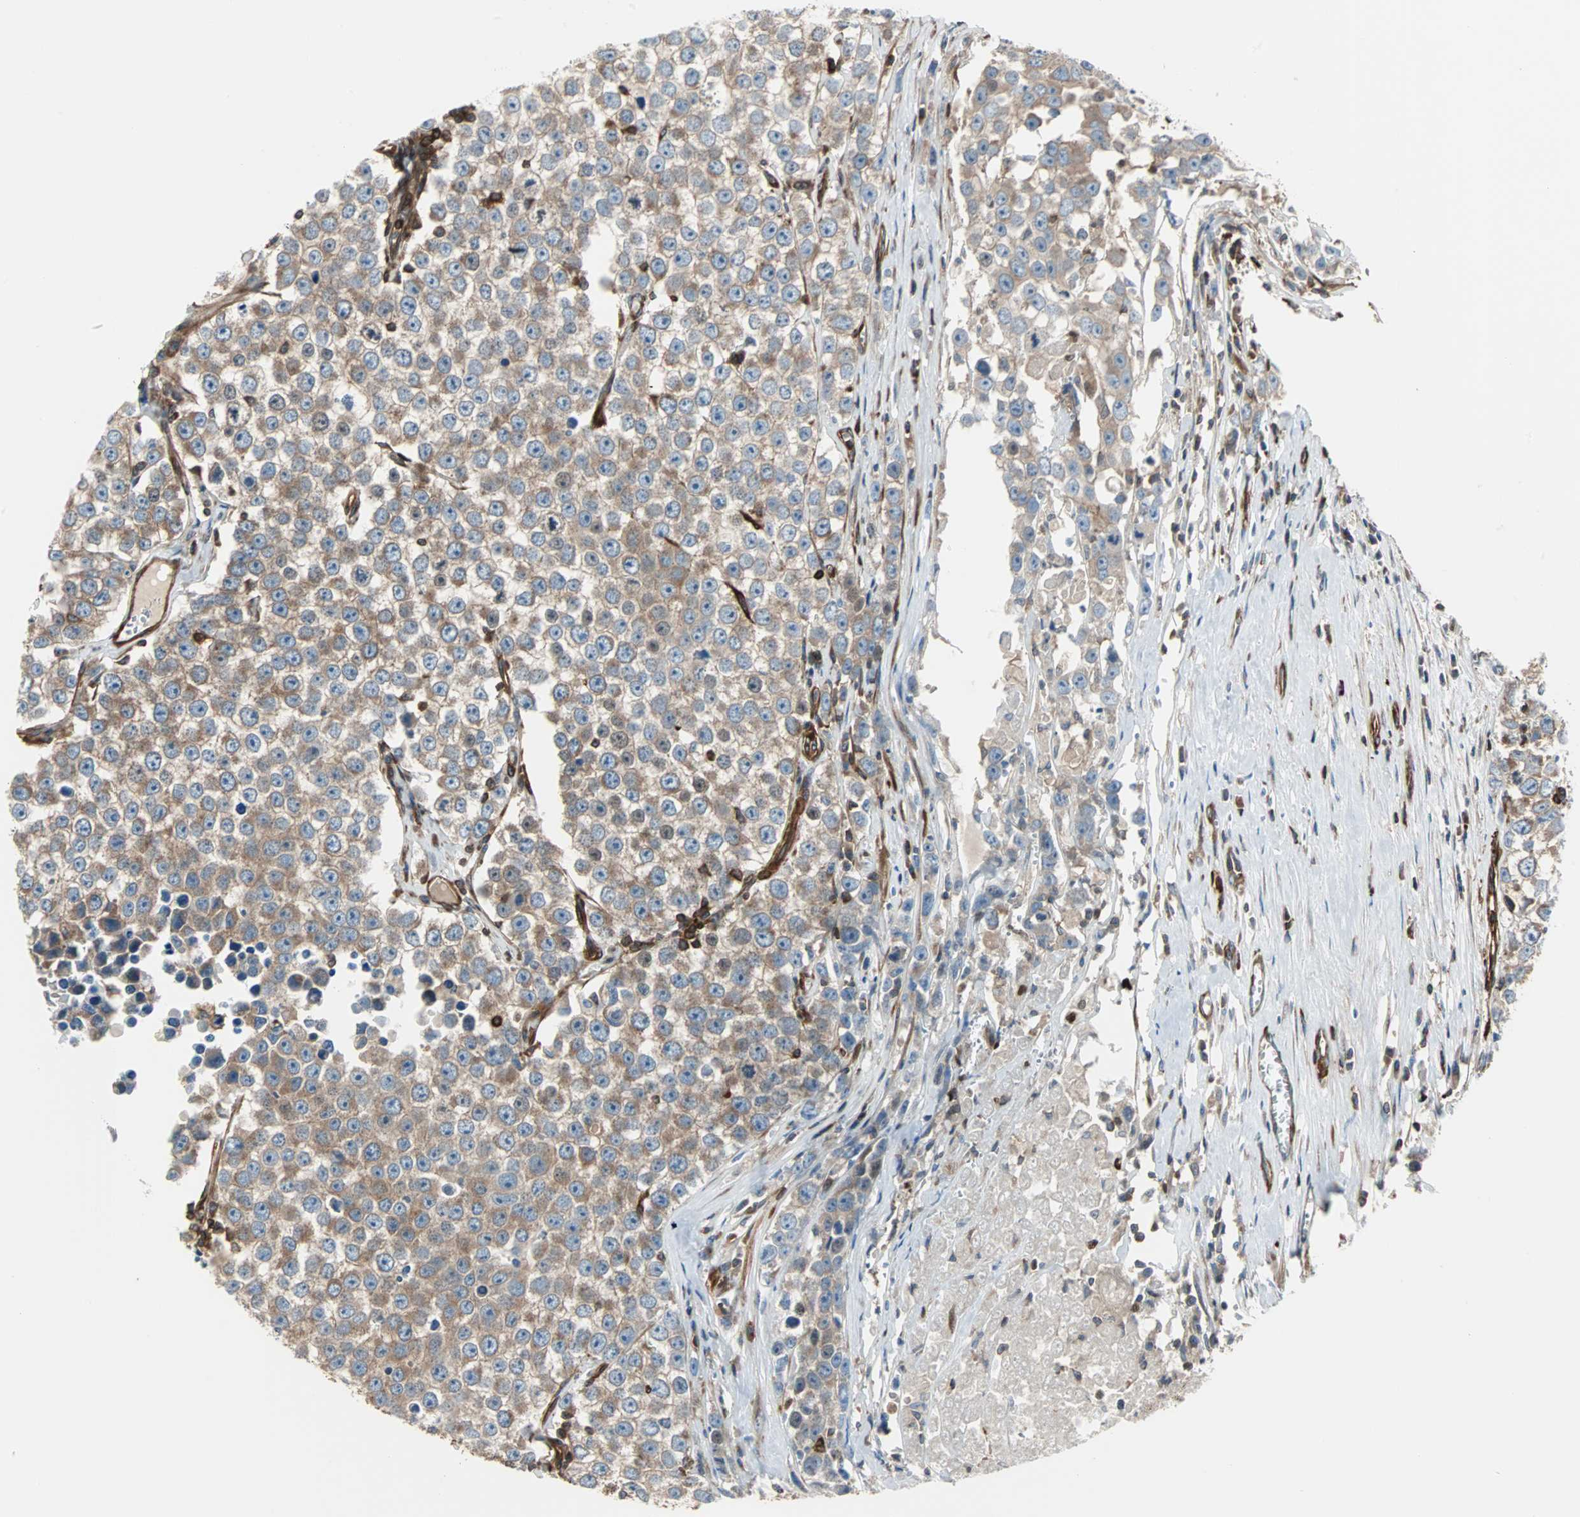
{"staining": {"intensity": "moderate", "quantity": ">75%", "location": "cytoplasmic/membranous"}, "tissue": "testis cancer", "cell_type": "Tumor cells", "image_type": "cancer", "snomed": [{"axis": "morphology", "description": "Seminoma, NOS"}, {"axis": "morphology", "description": "Carcinoma, Embryonal, NOS"}, {"axis": "topography", "description": "Testis"}], "caption": "IHC histopathology image of human testis embryonal carcinoma stained for a protein (brown), which displays medium levels of moderate cytoplasmic/membranous staining in about >75% of tumor cells.", "gene": "RELA", "patient": {"sex": "male", "age": 52}}